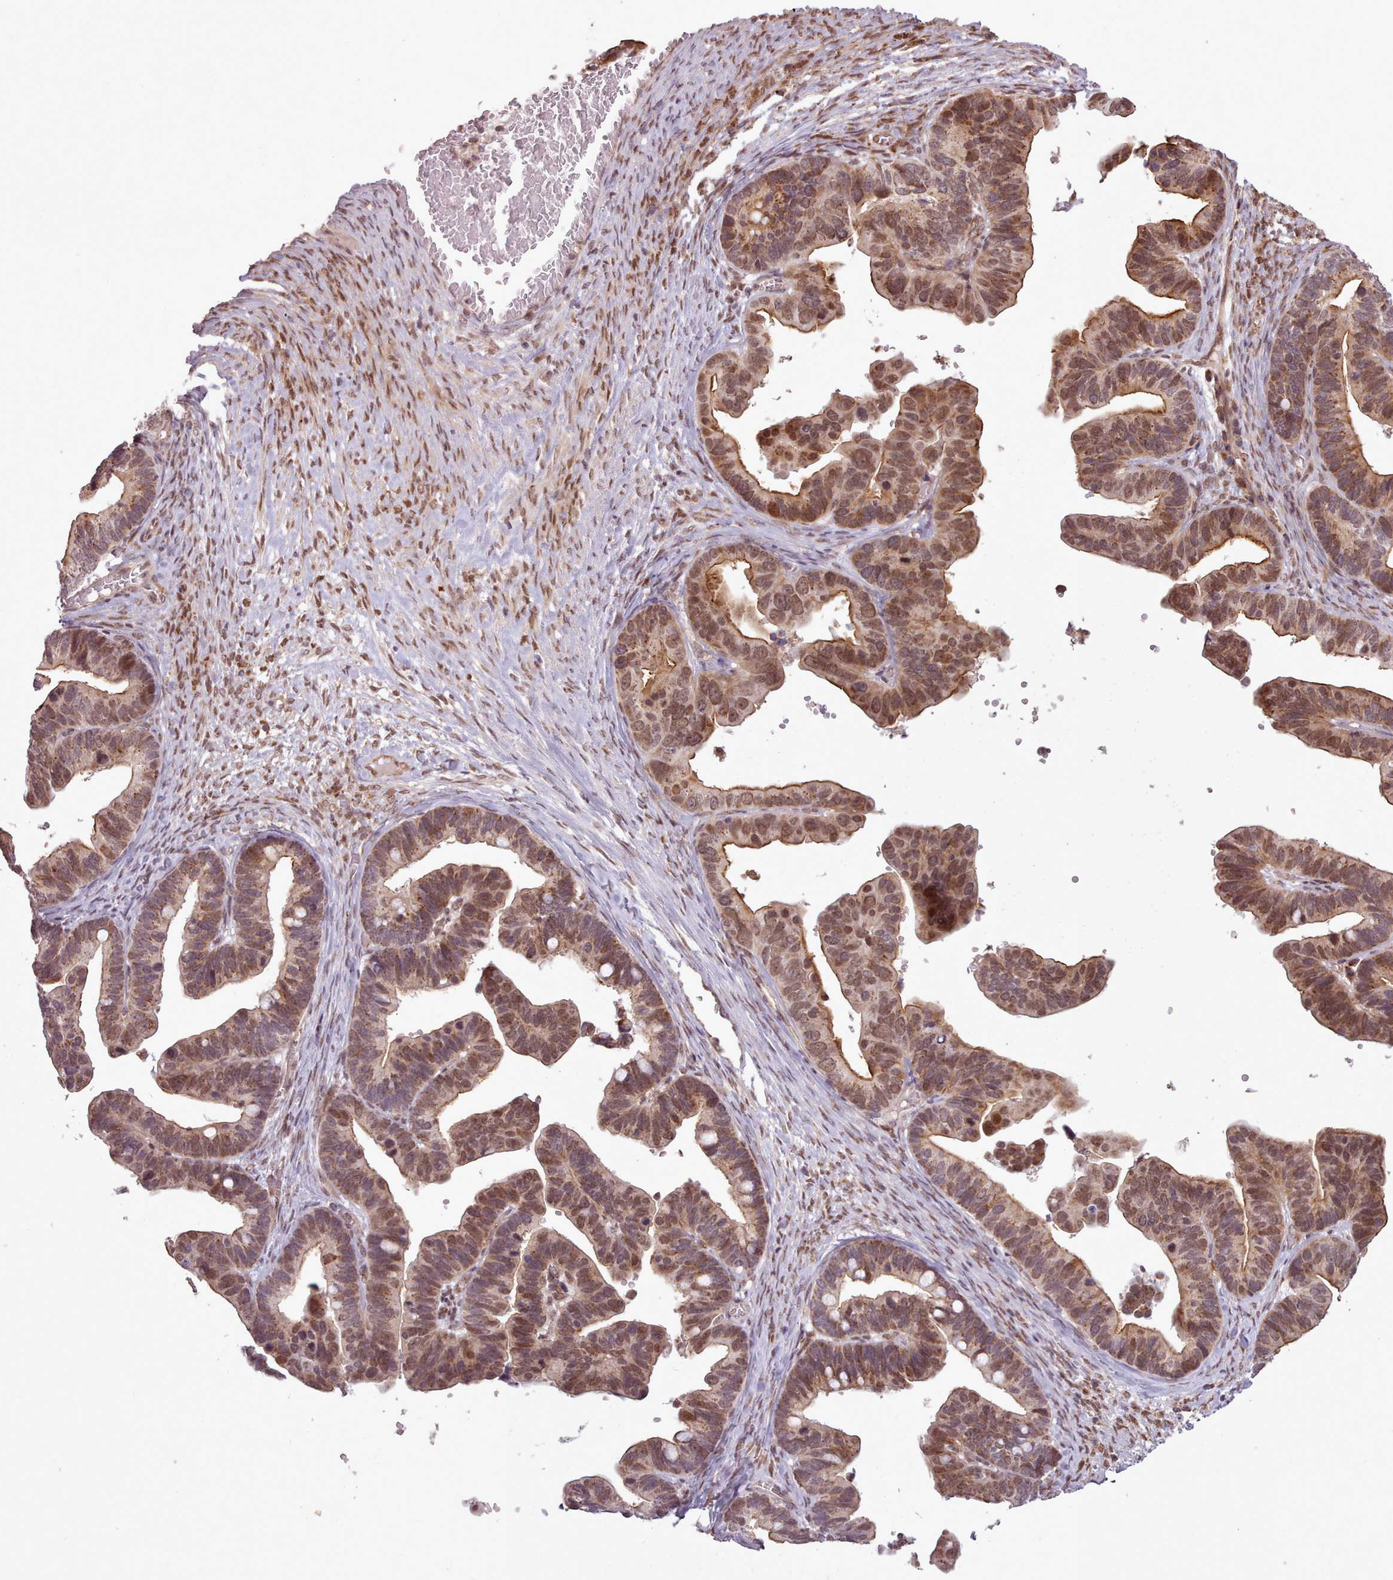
{"staining": {"intensity": "moderate", "quantity": ">75%", "location": "cytoplasmic/membranous,nuclear"}, "tissue": "ovarian cancer", "cell_type": "Tumor cells", "image_type": "cancer", "snomed": [{"axis": "morphology", "description": "Cystadenocarcinoma, serous, NOS"}, {"axis": "topography", "description": "Ovary"}], "caption": "Ovarian cancer (serous cystadenocarcinoma) tissue demonstrates moderate cytoplasmic/membranous and nuclear expression in approximately >75% of tumor cells The staining is performed using DAB brown chromogen to label protein expression. The nuclei are counter-stained blue using hematoxylin.", "gene": "ZMYM4", "patient": {"sex": "female", "age": 56}}